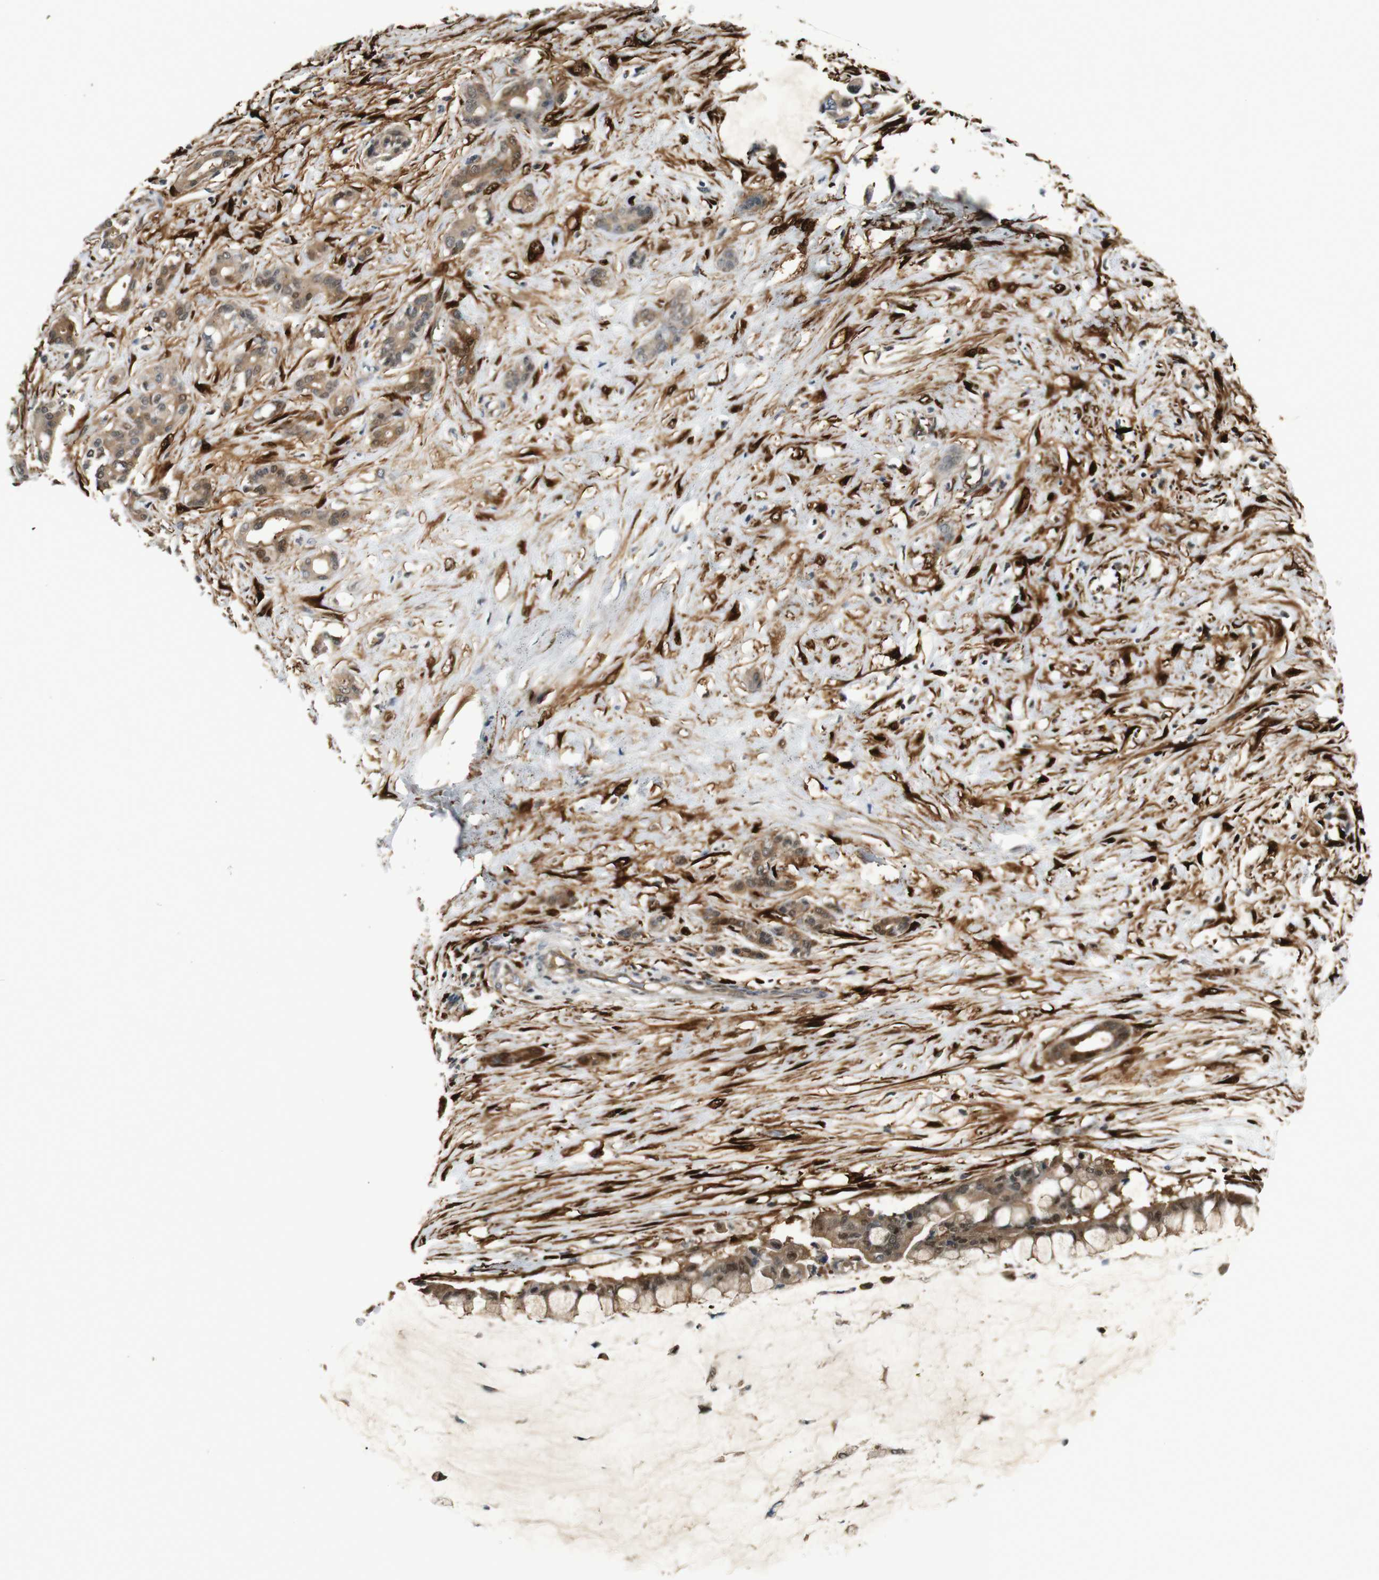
{"staining": {"intensity": "weak", "quantity": ">75%", "location": "cytoplasmic/membranous,nuclear"}, "tissue": "pancreatic cancer", "cell_type": "Tumor cells", "image_type": "cancer", "snomed": [{"axis": "morphology", "description": "Adenocarcinoma, NOS"}, {"axis": "topography", "description": "Pancreas"}], "caption": "A high-resolution image shows immunohistochemistry (IHC) staining of adenocarcinoma (pancreatic), which displays weak cytoplasmic/membranous and nuclear positivity in approximately >75% of tumor cells. (DAB IHC, brown staining for protein, blue staining for nuclei).", "gene": "LXN", "patient": {"sex": "male", "age": 41}}